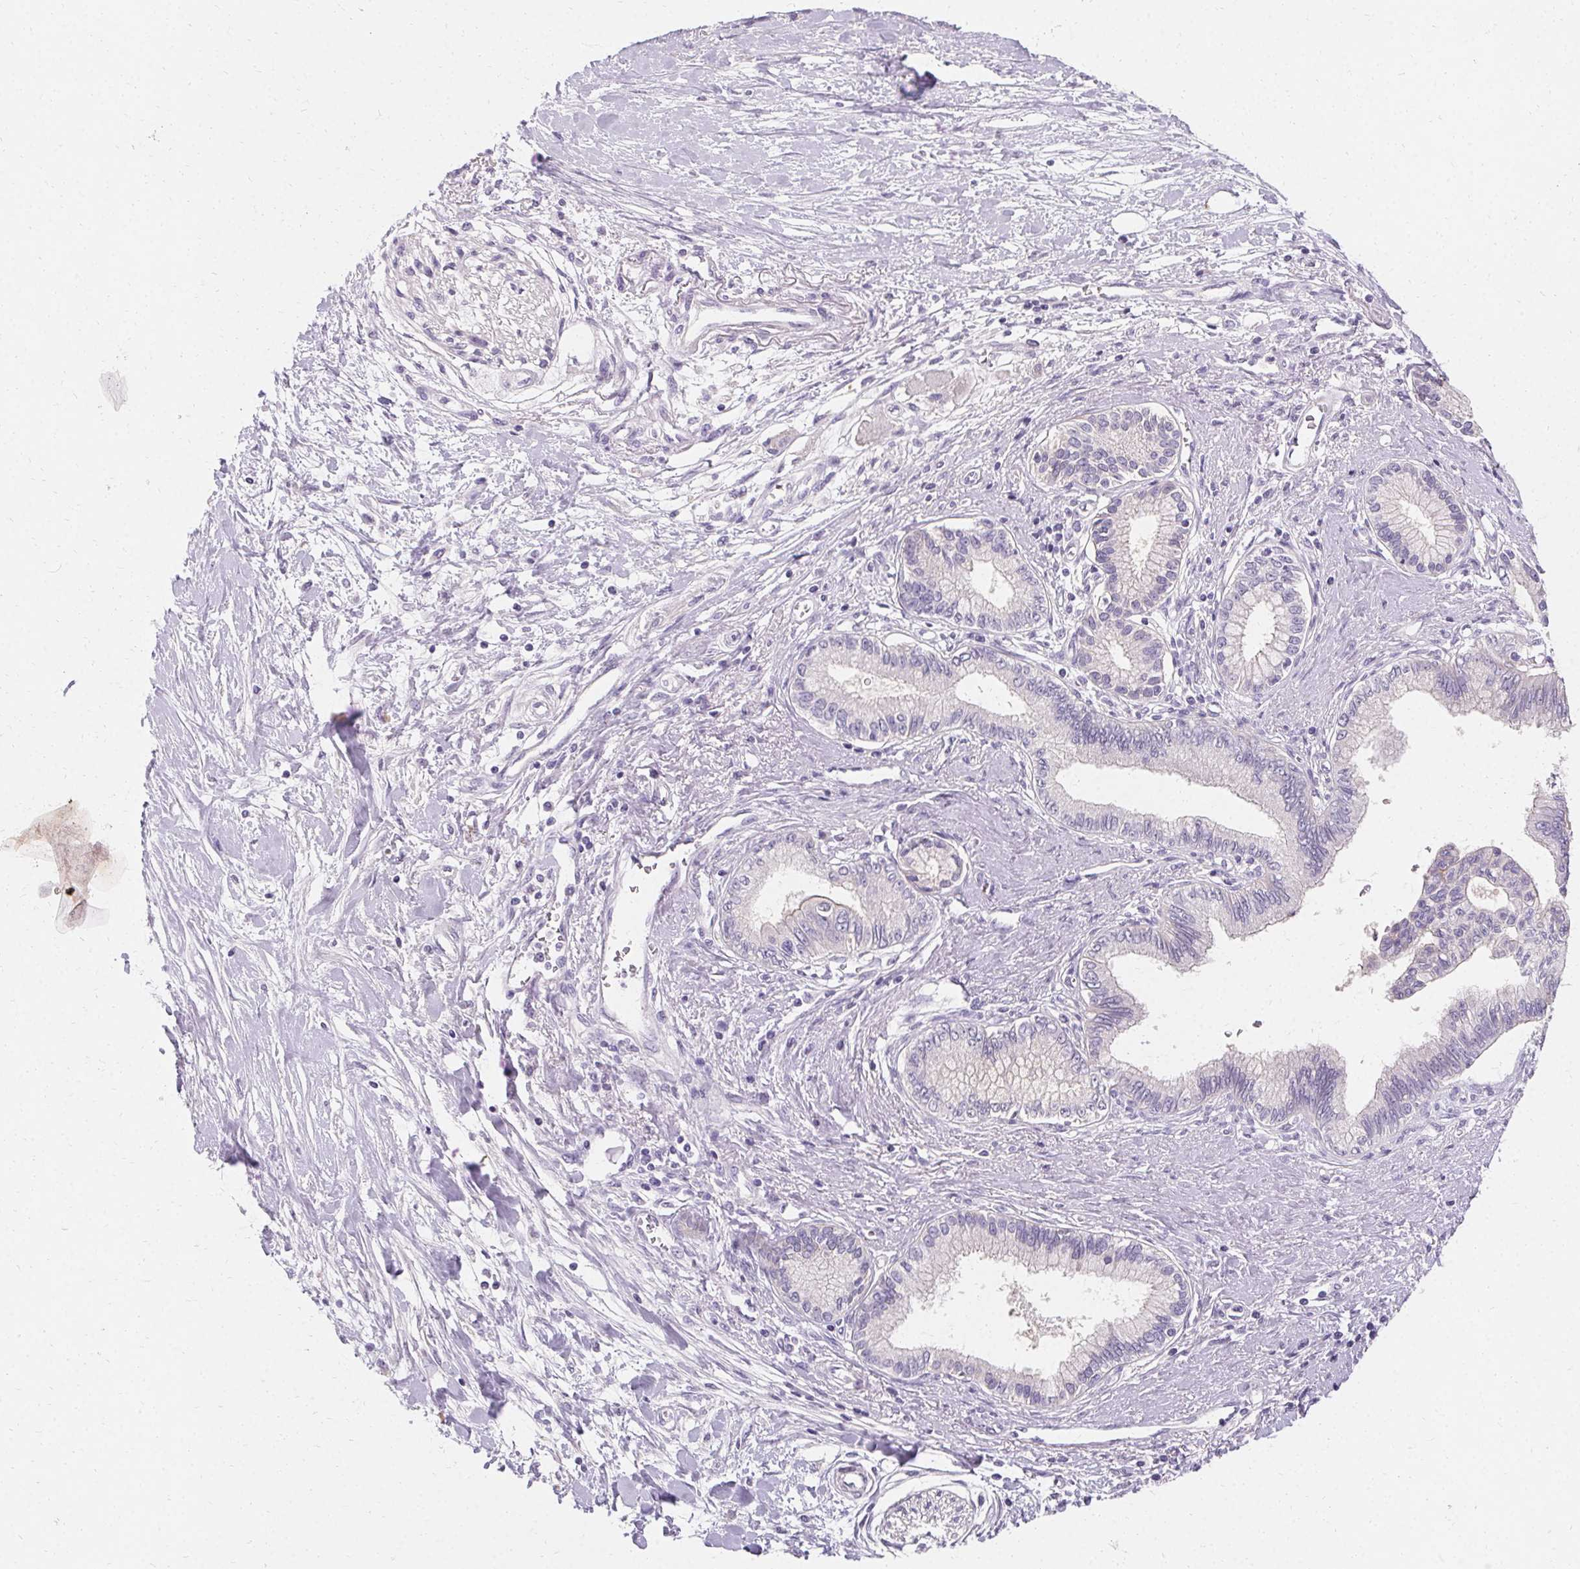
{"staining": {"intensity": "negative", "quantity": "none", "location": "none"}, "tissue": "pancreatic cancer", "cell_type": "Tumor cells", "image_type": "cancer", "snomed": [{"axis": "morphology", "description": "Adenocarcinoma, NOS"}, {"axis": "topography", "description": "Pancreas"}], "caption": "The immunohistochemistry micrograph has no significant expression in tumor cells of pancreatic cancer tissue.", "gene": "TRIP13", "patient": {"sex": "female", "age": 77}}